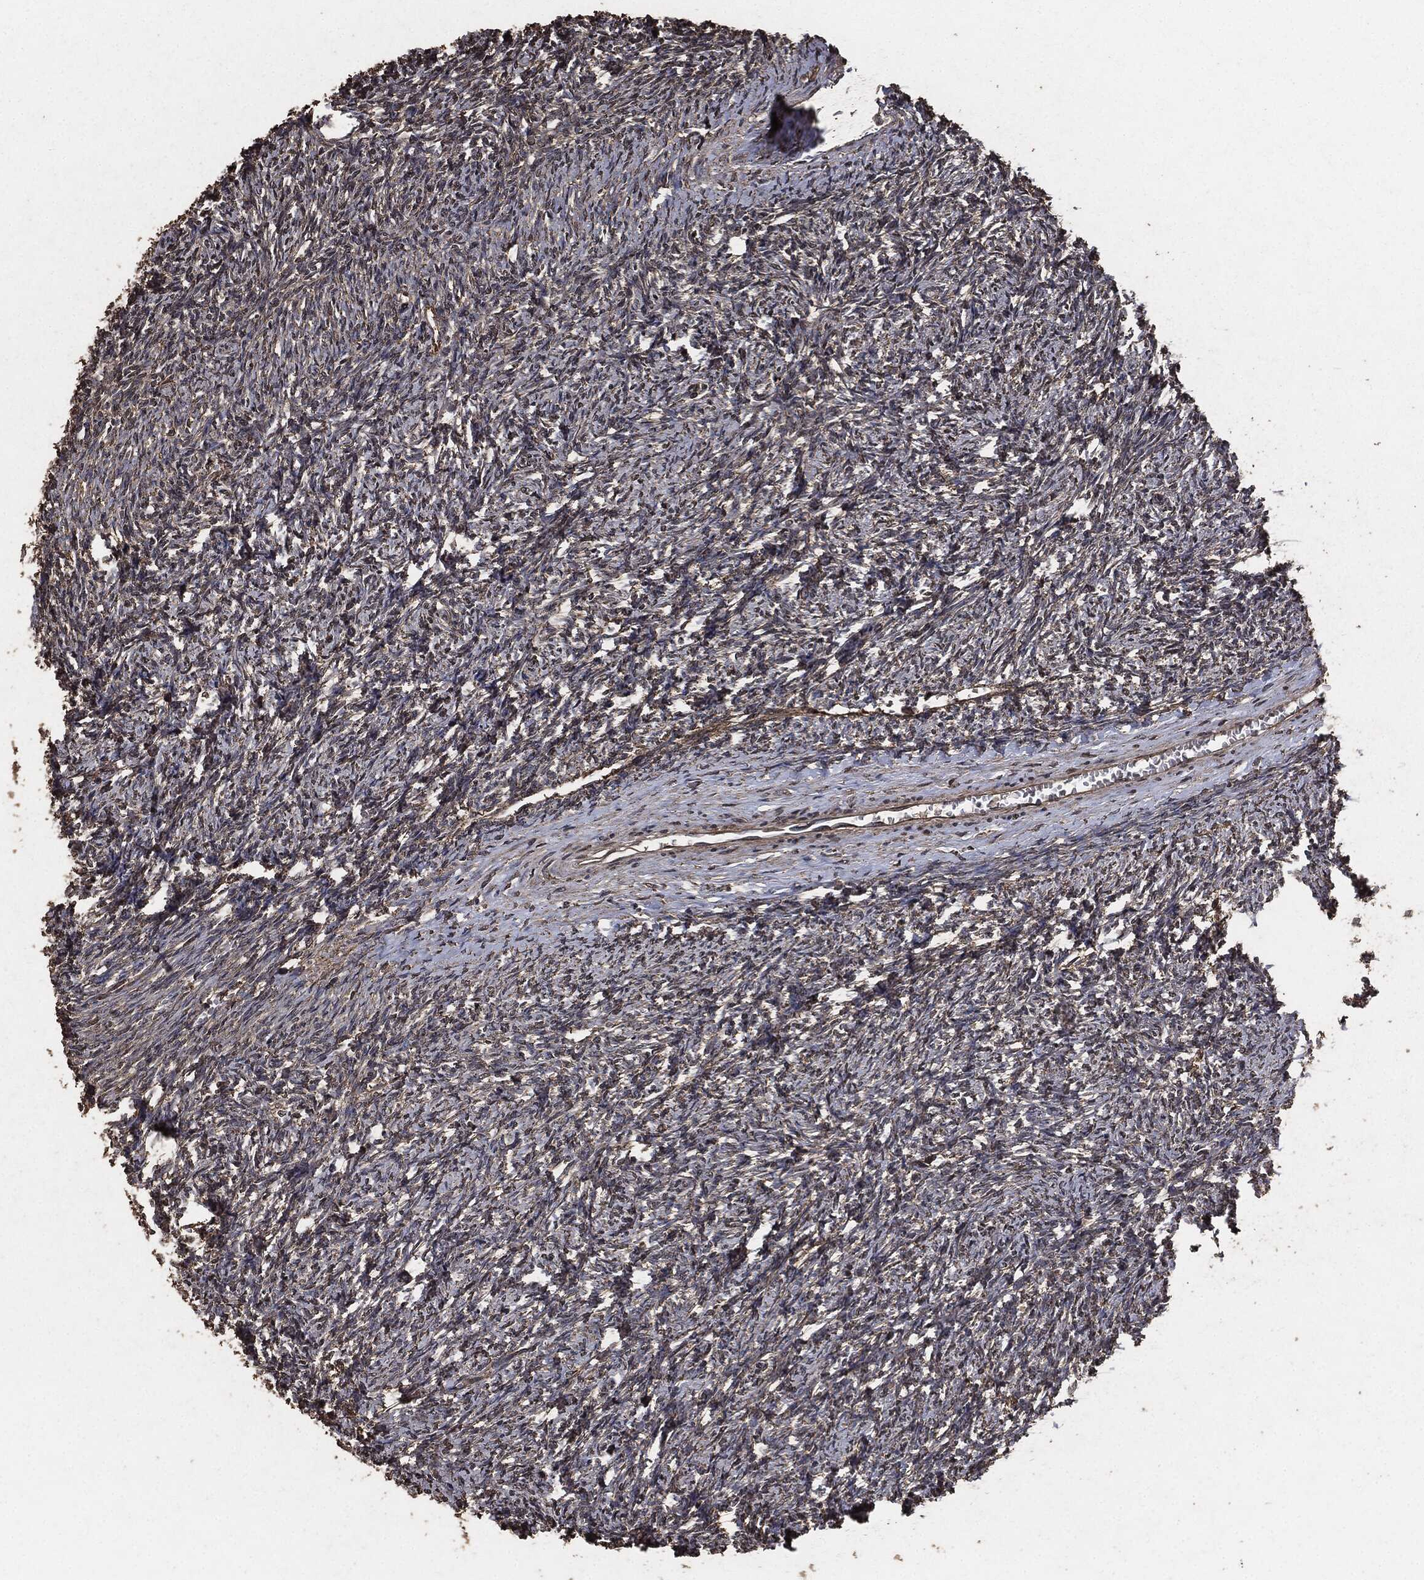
{"staining": {"intensity": "moderate", "quantity": ">75%", "location": "cytoplasmic/membranous"}, "tissue": "ovary", "cell_type": "Follicle cells", "image_type": "normal", "snomed": [{"axis": "morphology", "description": "Normal tissue, NOS"}, {"axis": "topography", "description": "Fallopian tube"}, {"axis": "topography", "description": "Ovary"}], "caption": "High-magnification brightfield microscopy of unremarkable ovary stained with DAB (3,3'-diaminobenzidine) (brown) and counterstained with hematoxylin (blue). follicle cells exhibit moderate cytoplasmic/membranous expression is present in approximately>75% of cells.", "gene": "AKT1S1", "patient": {"sex": "female", "age": 33}}